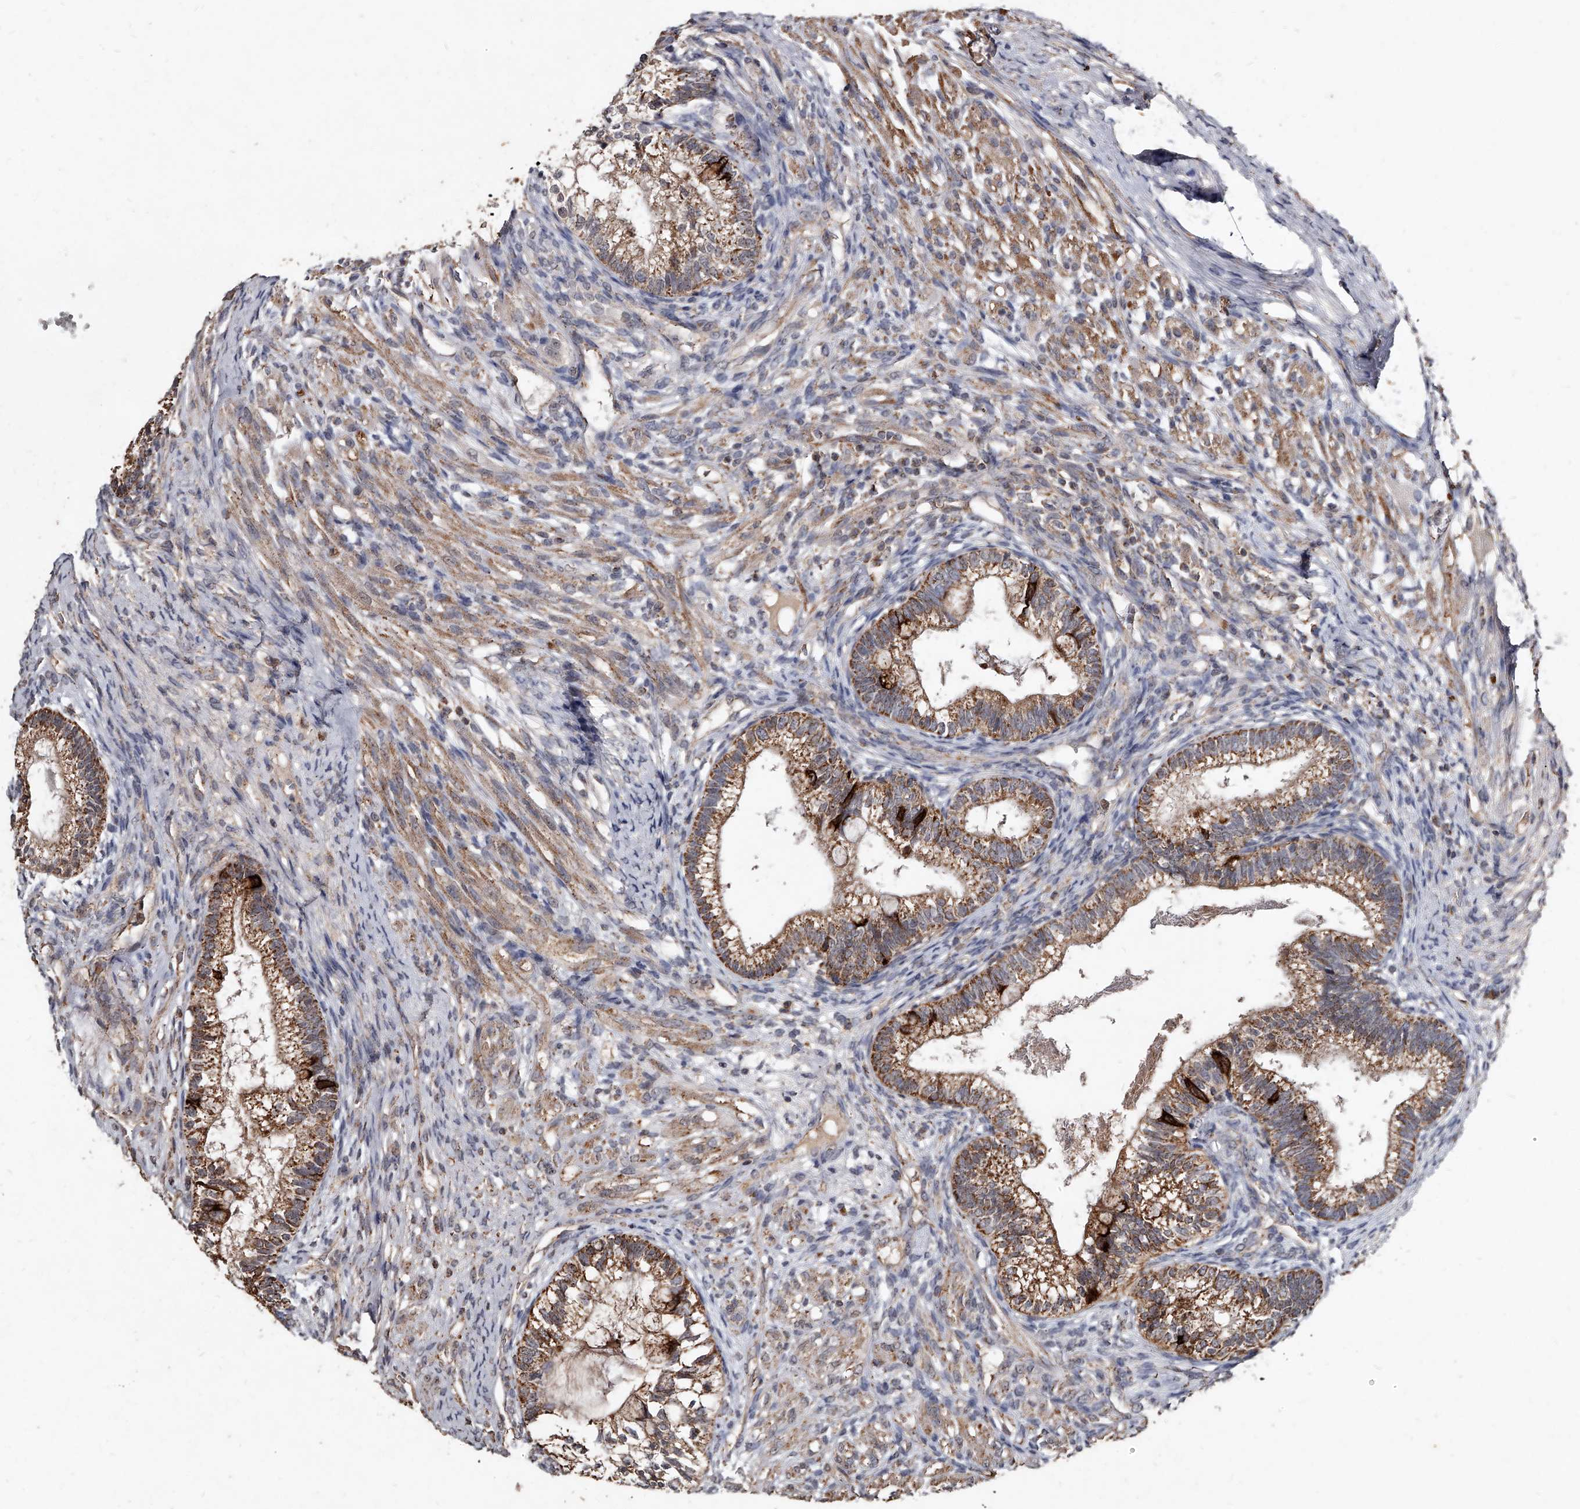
{"staining": {"intensity": "moderate", "quantity": ">75%", "location": "cytoplasmic/membranous"}, "tissue": "testis cancer", "cell_type": "Tumor cells", "image_type": "cancer", "snomed": [{"axis": "morphology", "description": "Seminoma, NOS"}, {"axis": "morphology", "description": "Carcinoma, Embryonal, NOS"}, {"axis": "topography", "description": "Testis"}], "caption": "Immunohistochemical staining of human testis embryonal carcinoma reveals moderate cytoplasmic/membranous protein positivity in approximately >75% of tumor cells.", "gene": "GPR183", "patient": {"sex": "male", "age": 28}}